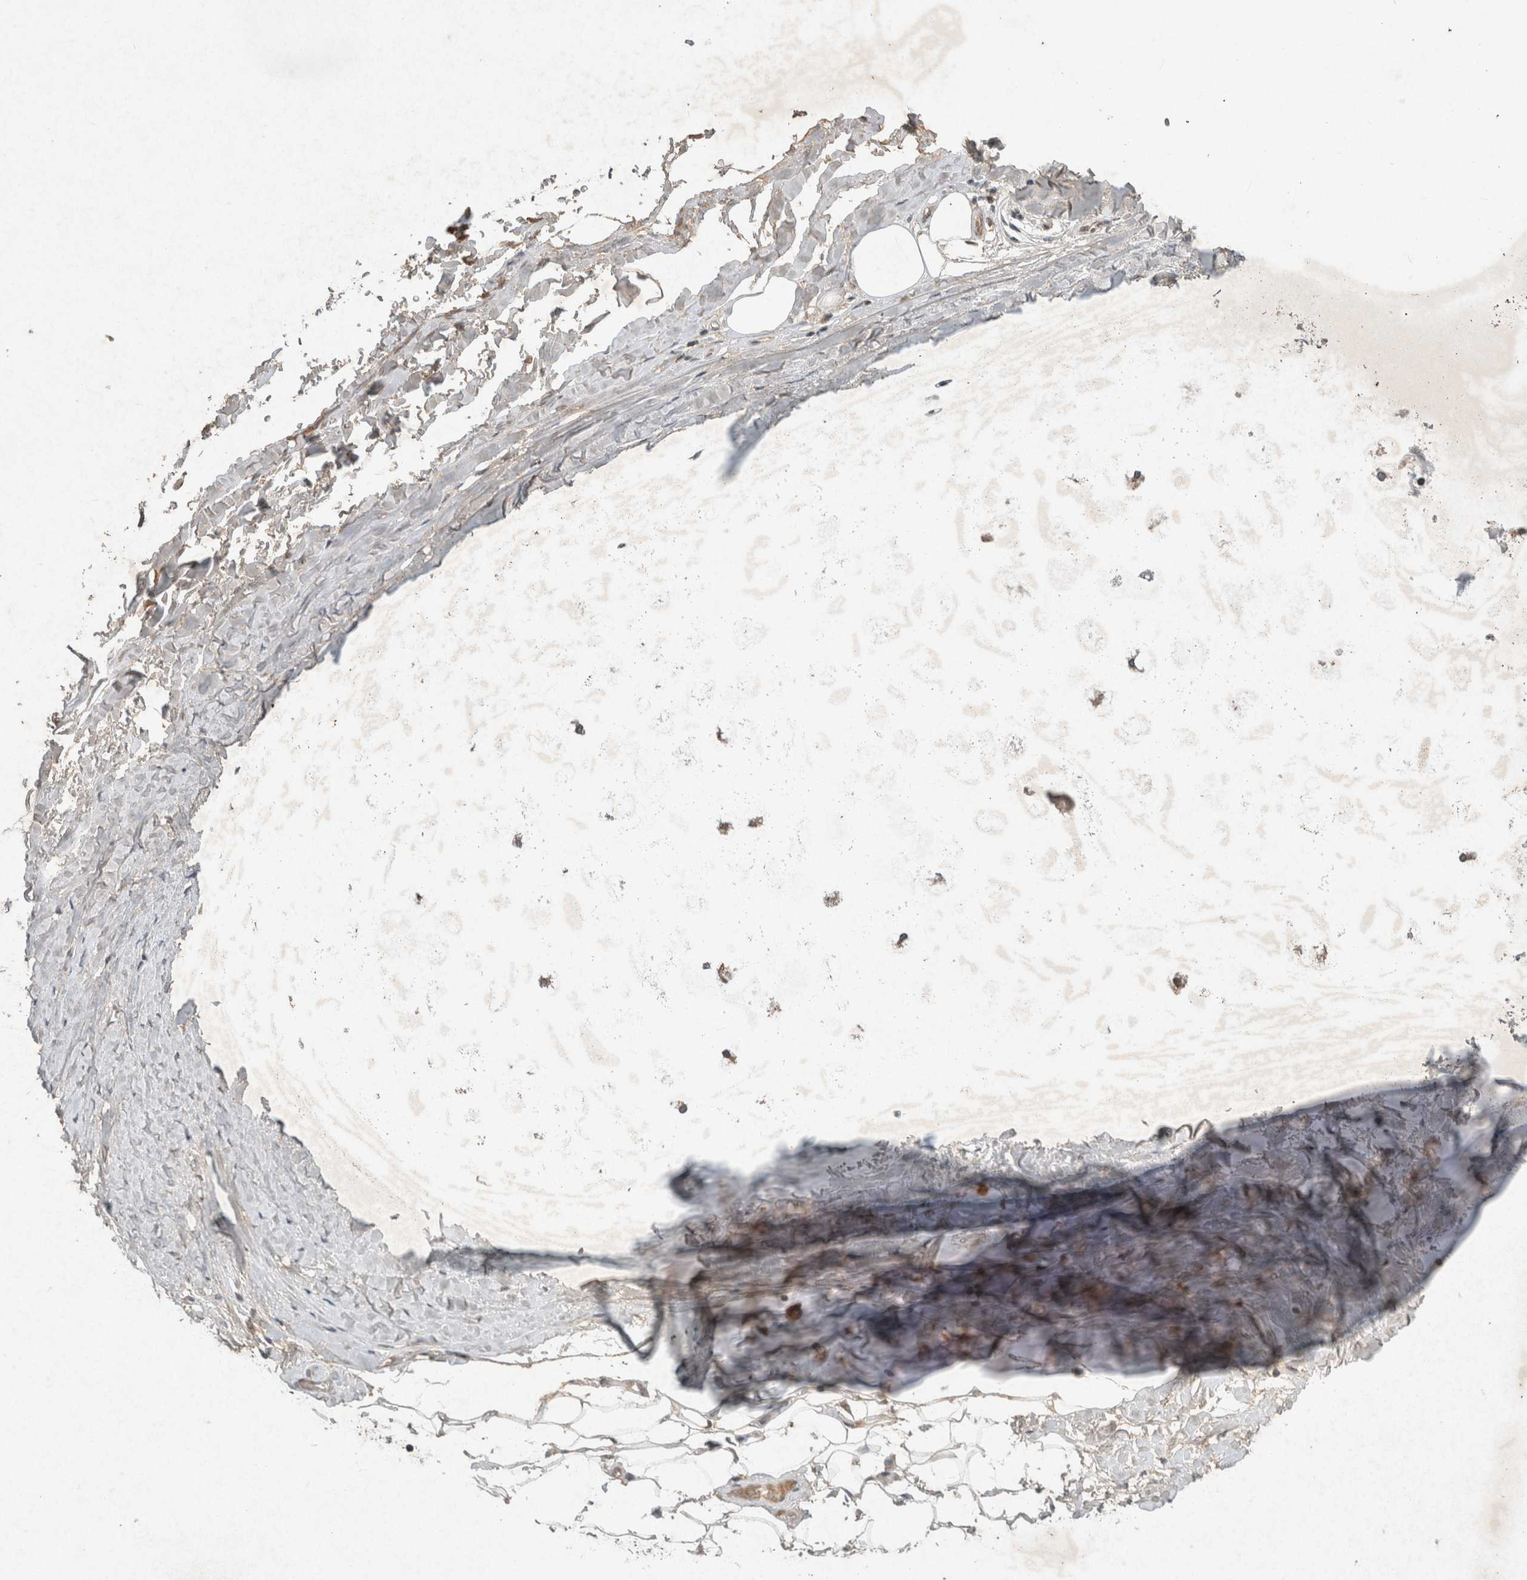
{"staining": {"intensity": "weak", "quantity": "<25%", "location": "cytoplasmic/membranous"}, "tissue": "adipose tissue", "cell_type": "Adipocytes", "image_type": "normal", "snomed": [{"axis": "morphology", "description": "Normal tissue, NOS"}, {"axis": "topography", "description": "Cartilage tissue"}], "caption": "Adipocytes are negative for protein expression in unremarkable human adipose tissue. Brightfield microscopy of IHC stained with DAB (3,3'-diaminobenzidine) (brown) and hematoxylin (blue), captured at high magnification.", "gene": "LOXL2", "patient": {"sex": "female", "age": 63}}